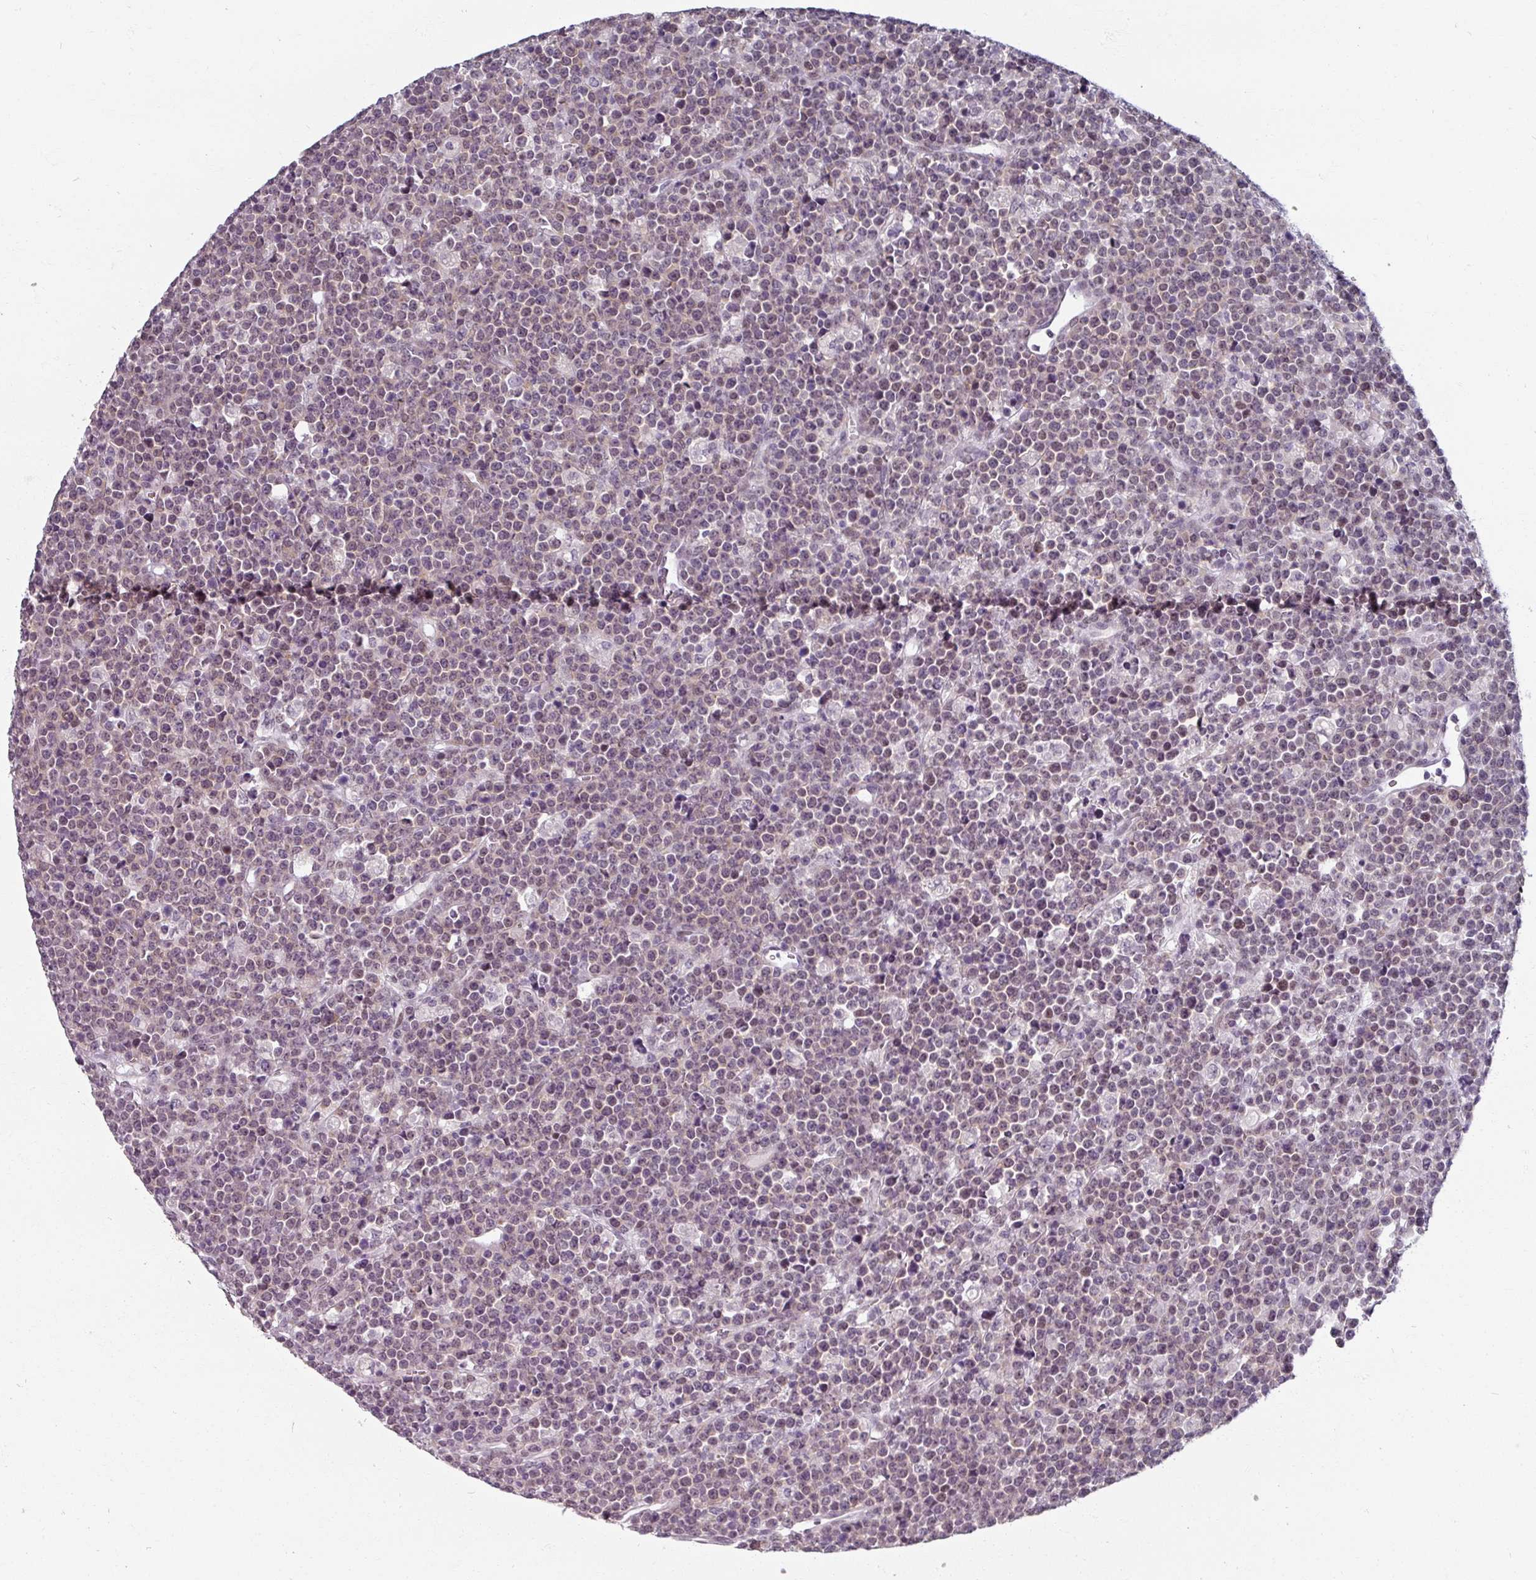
{"staining": {"intensity": "moderate", "quantity": "<25%", "location": "nuclear"}, "tissue": "lymphoma", "cell_type": "Tumor cells", "image_type": "cancer", "snomed": [{"axis": "morphology", "description": "Malignant lymphoma, non-Hodgkin's type, High grade"}, {"axis": "topography", "description": "Ovary"}], "caption": "High-power microscopy captured an IHC photomicrograph of lymphoma, revealing moderate nuclear staining in approximately <25% of tumor cells.", "gene": "RIPOR3", "patient": {"sex": "female", "age": 56}}